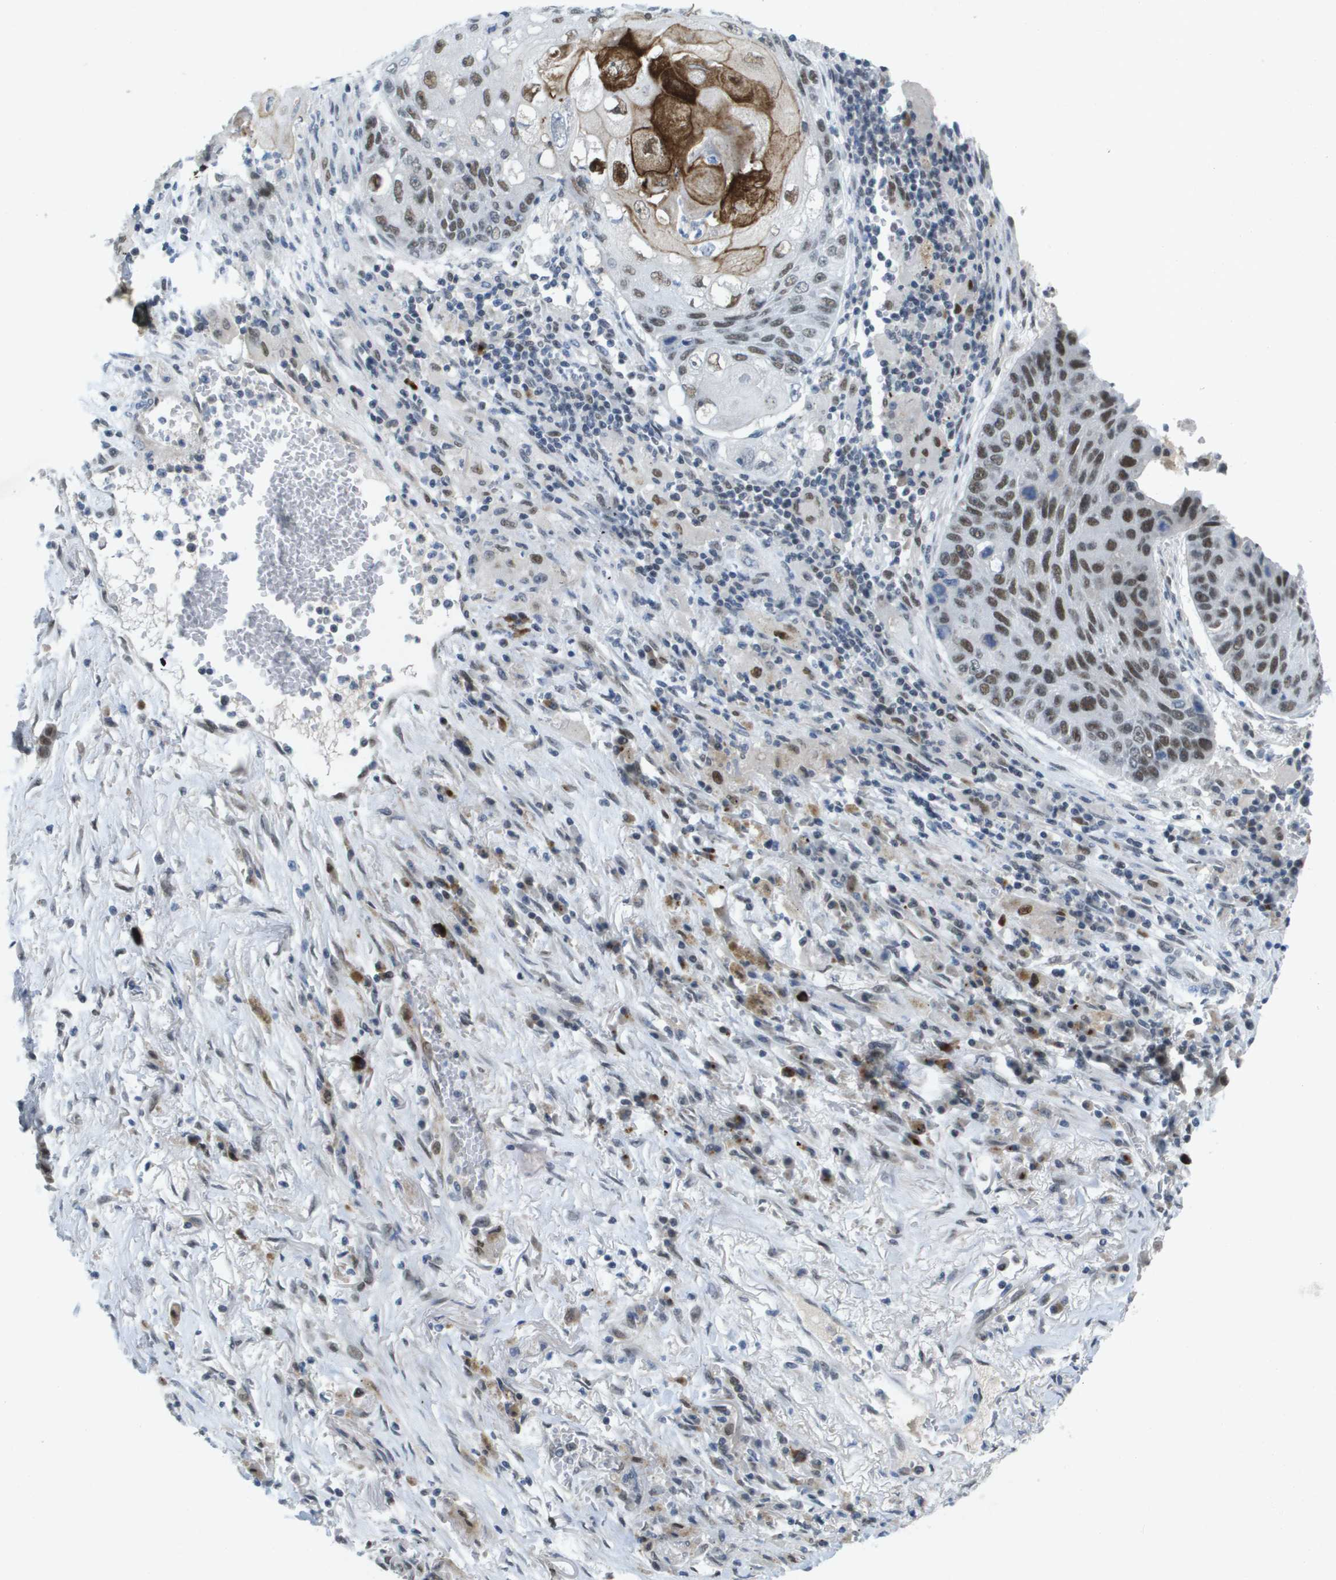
{"staining": {"intensity": "moderate", "quantity": ">75%", "location": "nuclear"}, "tissue": "lung cancer", "cell_type": "Tumor cells", "image_type": "cancer", "snomed": [{"axis": "morphology", "description": "Squamous cell carcinoma, NOS"}, {"axis": "topography", "description": "Lung"}], "caption": "Immunohistochemical staining of human squamous cell carcinoma (lung) demonstrates moderate nuclear protein staining in approximately >75% of tumor cells.", "gene": "TP53RK", "patient": {"sex": "male", "age": 61}}